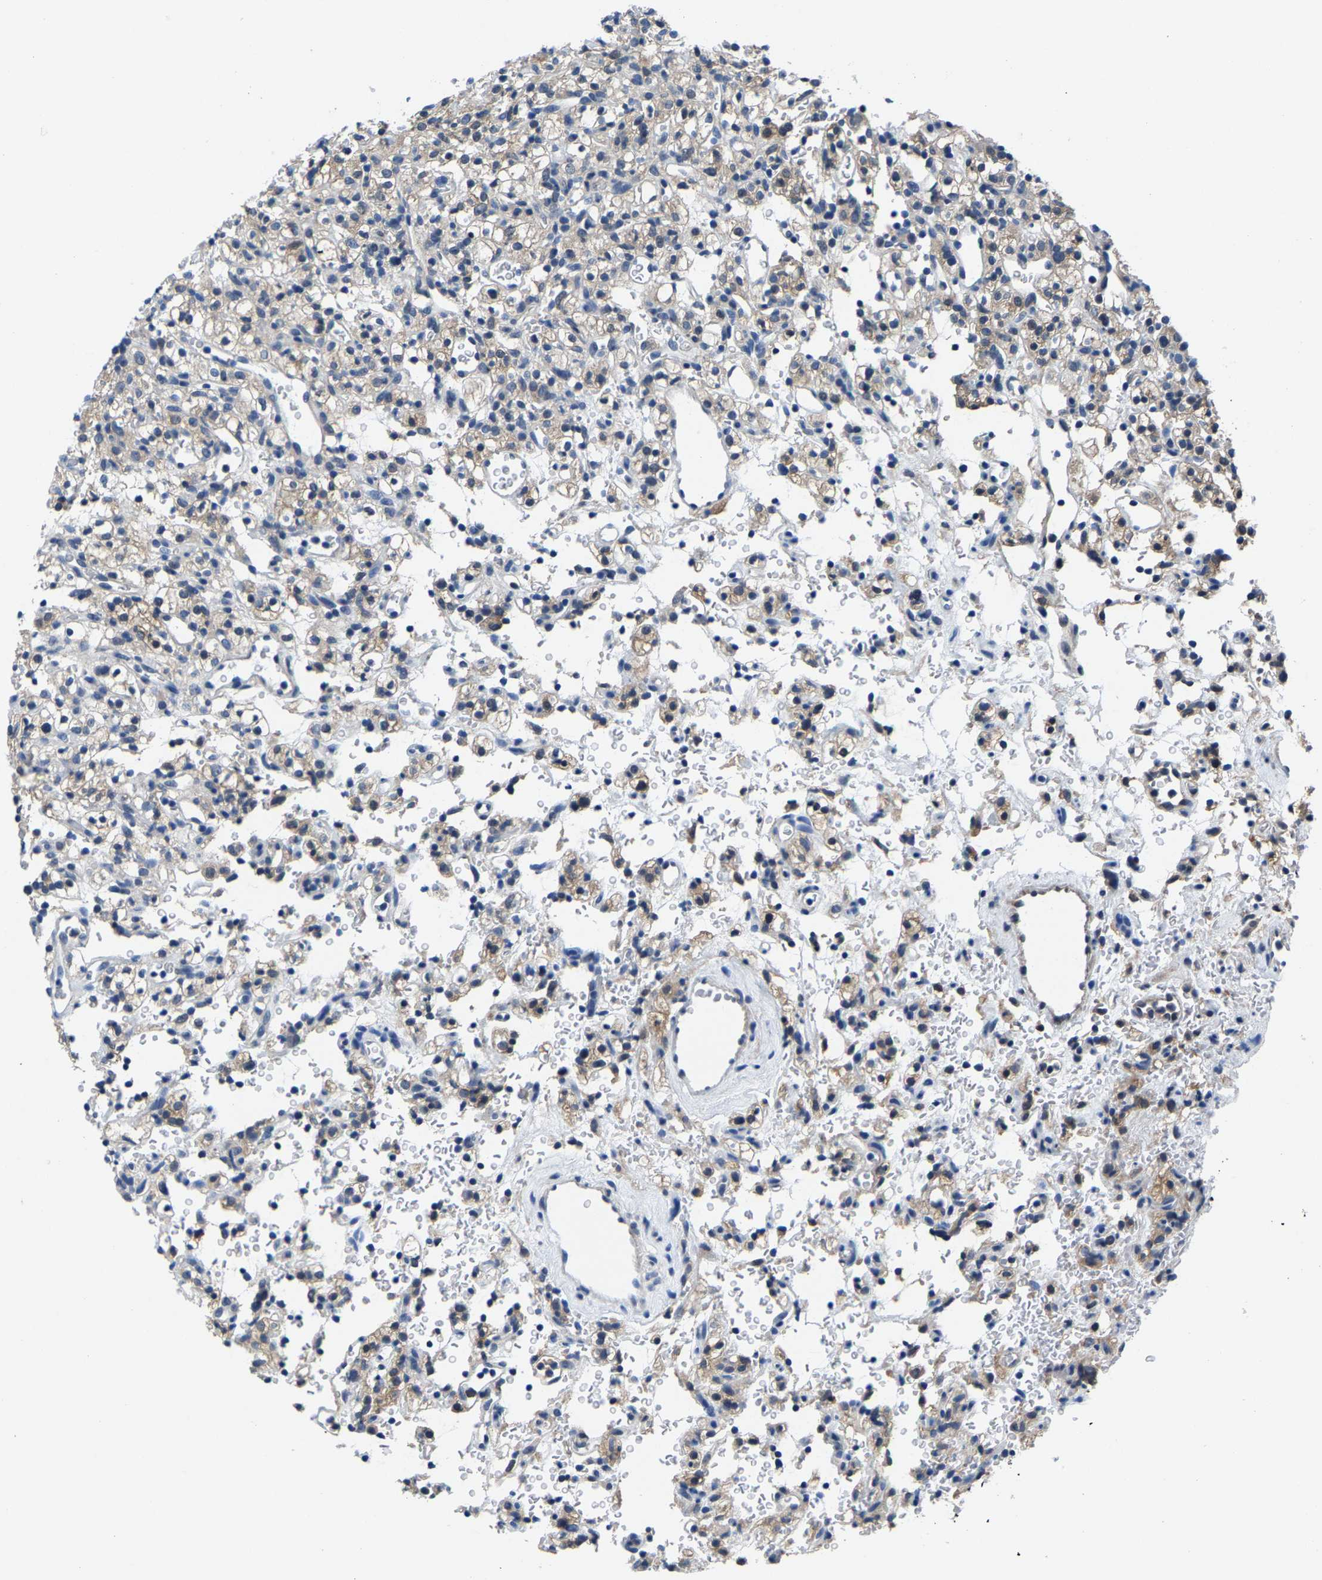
{"staining": {"intensity": "negative", "quantity": "none", "location": "none"}, "tissue": "renal cancer", "cell_type": "Tumor cells", "image_type": "cancer", "snomed": [{"axis": "morphology", "description": "Normal tissue, NOS"}, {"axis": "morphology", "description": "Adenocarcinoma, NOS"}, {"axis": "topography", "description": "Kidney"}], "caption": "Renal cancer was stained to show a protein in brown. There is no significant positivity in tumor cells. (Brightfield microscopy of DAB immunohistochemistry at high magnification).", "gene": "SSH3", "patient": {"sex": "female", "age": 72}}